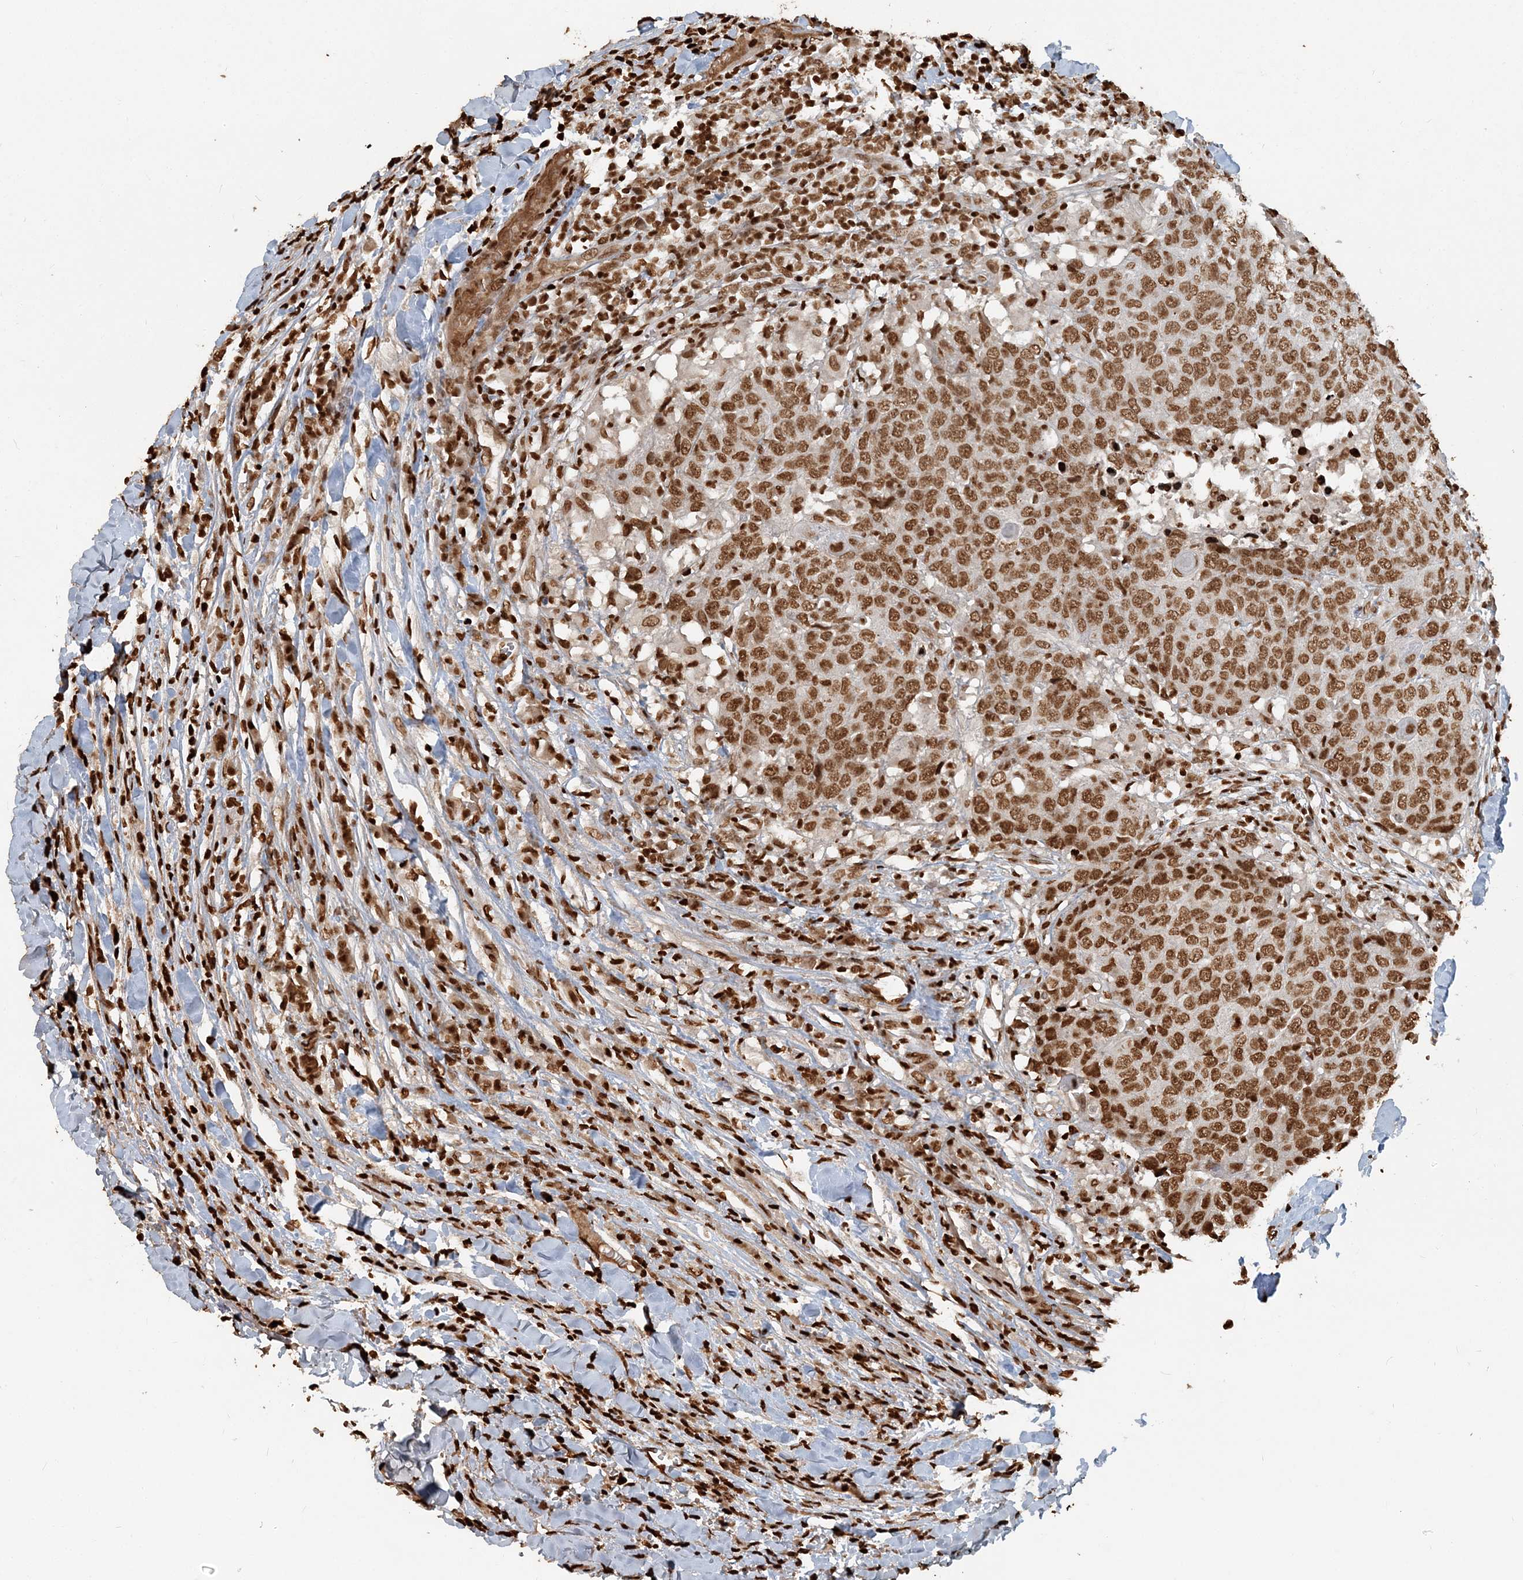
{"staining": {"intensity": "strong", "quantity": ">75%", "location": "nuclear"}, "tissue": "head and neck cancer", "cell_type": "Tumor cells", "image_type": "cancer", "snomed": [{"axis": "morphology", "description": "Squamous cell carcinoma, NOS"}, {"axis": "topography", "description": "Head-Neck"}], "caption": "Immunohistochemistry (IHC) image of neoplastic tissue: human squamous cell carcinoma (head and neck) stained using immunohistochemistry (IHC) shows high levels of strong protein expression localized specifically in the nuclear of tumor cells, appearing as a nuclear brown color.", "gene": "H3-3B", "patient": {"sex": "male", "age": 66}}